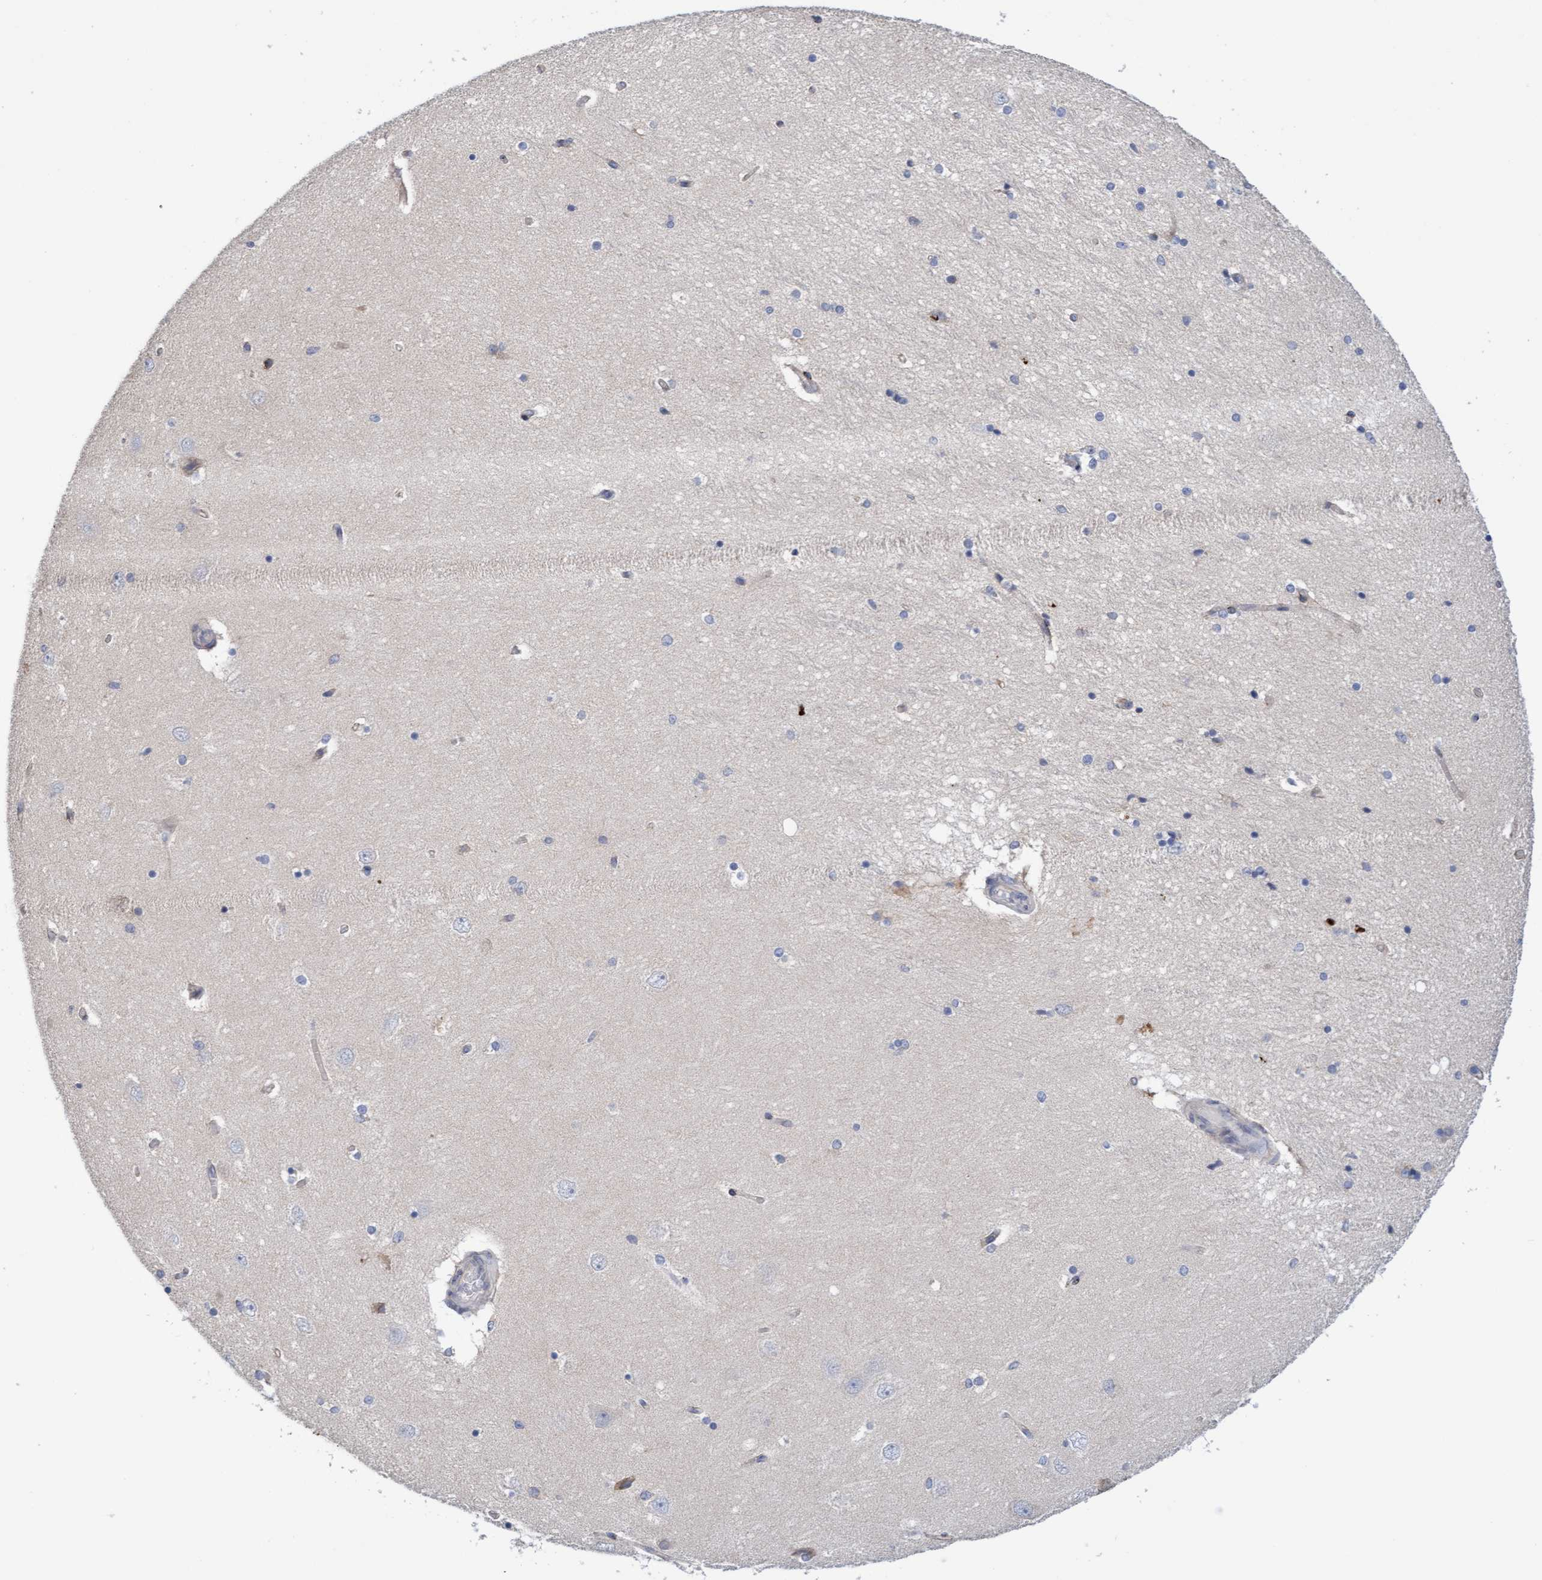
{"staining": {"intensity": "negative", "quantity": "none", "location": "none"}, "tissue": "hippocampus", "cell_type": "Glial cells", "image_type": "normal", "snomed": [{"axis": "morphology", "description": "Normal tissue, NOS"}, {"axis": "topography", "description": "Hippocampus"}], "caption": "A high-resolution histopathology image shows immunohistochemistry (IHC) staining of benign hippocampus, which displays no significant expression in glial cells. (Stains: DAB (3,3'-diaminobenzidine) immunohistochemistry with hematoxylin counter stain, Microscopy: brightfield microscopy at high magnification).", "gene": "MMP8", "patient": {"sex": "female", "age": 54}}